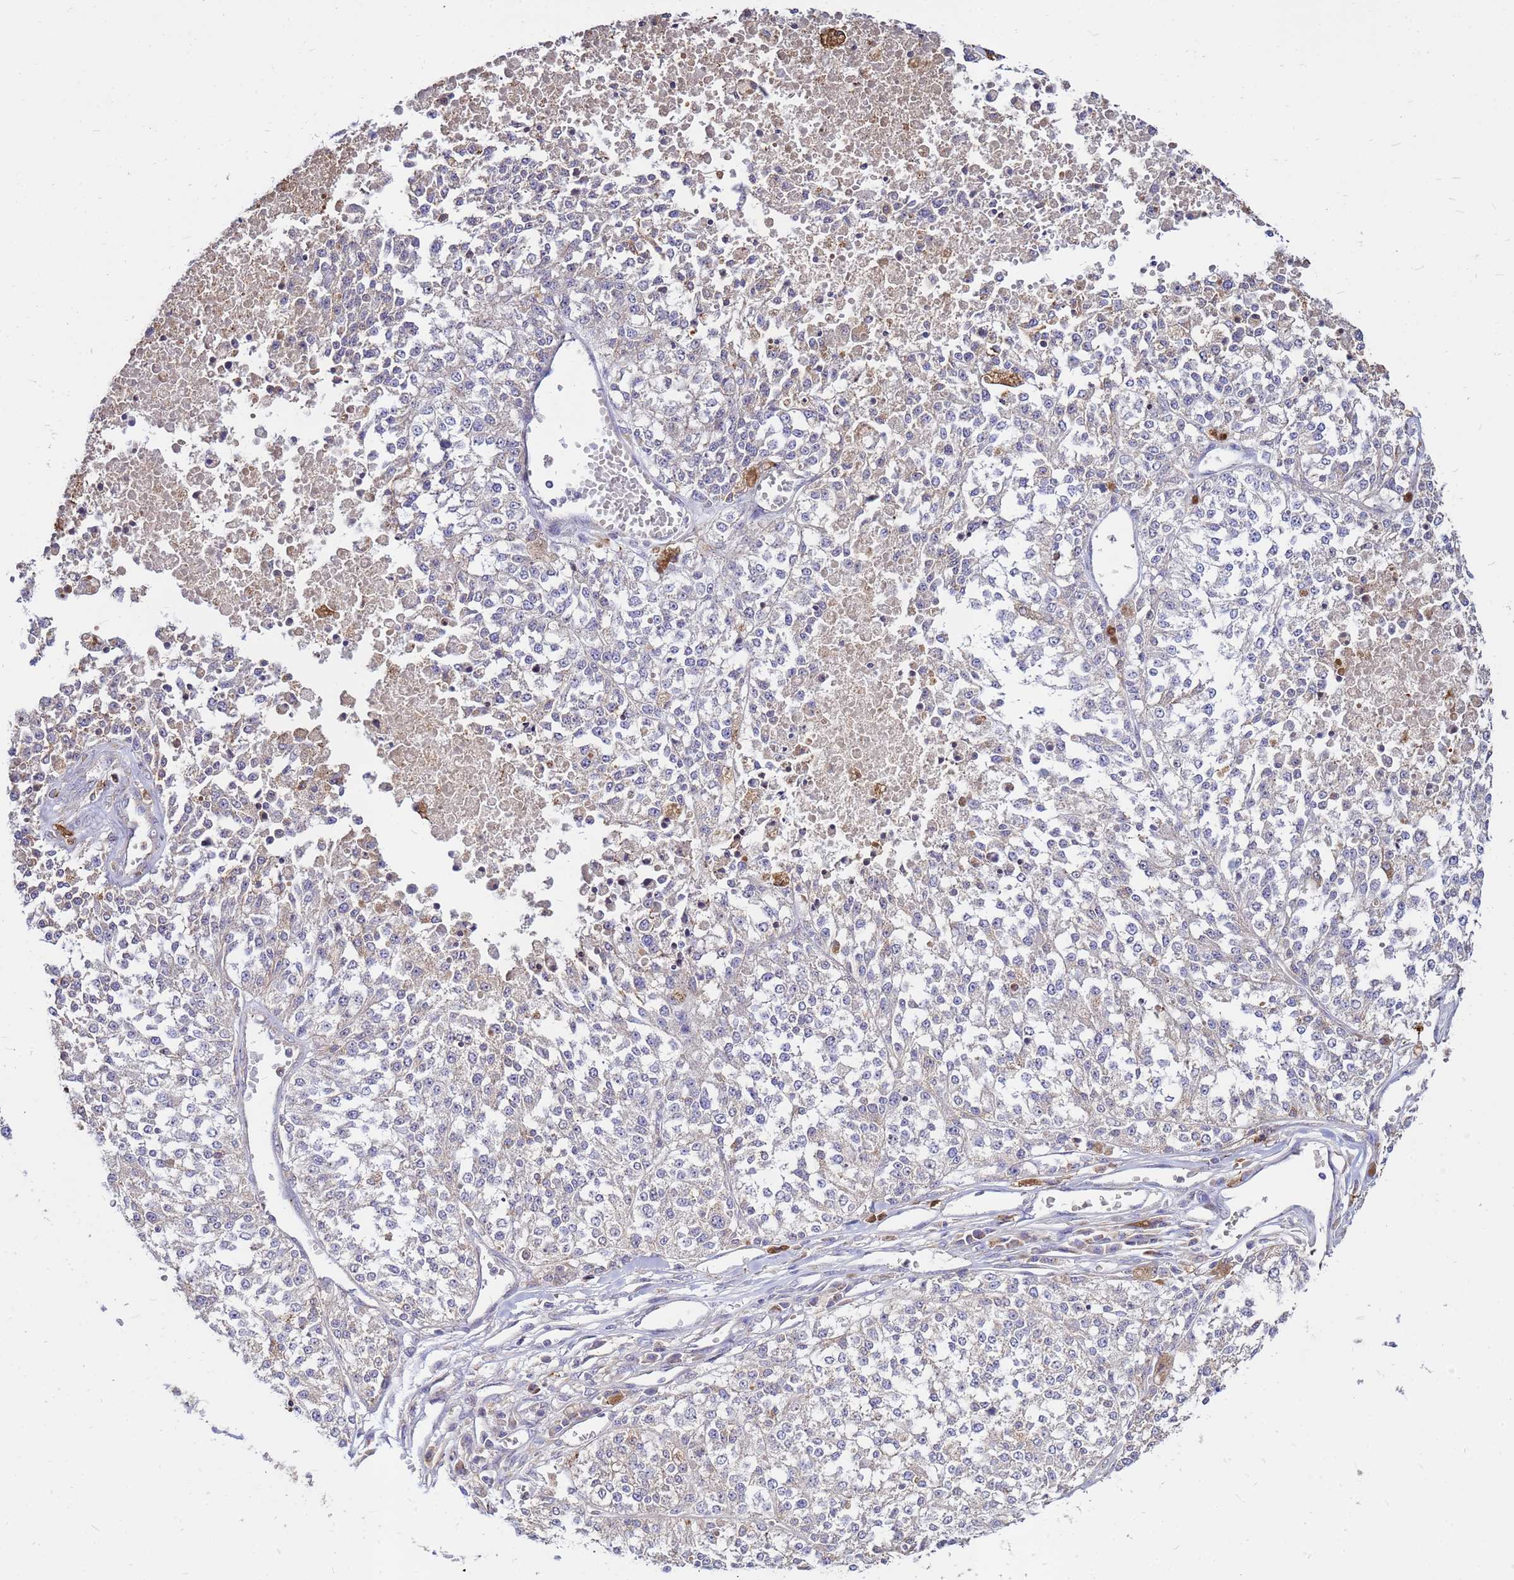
{"staining": {"intensity": "weak", "quantity": "<25%", "location": "cytoplasmic/membranous"}, "tissue": "melanoma", "cell_type": "Tumor cells", "image_type": "cancer", "snomed": [{"axis": "morphology", "description": "Malignant melanoma, NOS"}, {"axis": "topography", "description": "Skin"}], "caption": "Histopathology image shows no significant protein positivity in tumor cells of melanoma.", "gene": "MOB2", "patient": {"sex": "female", "age": 64}}